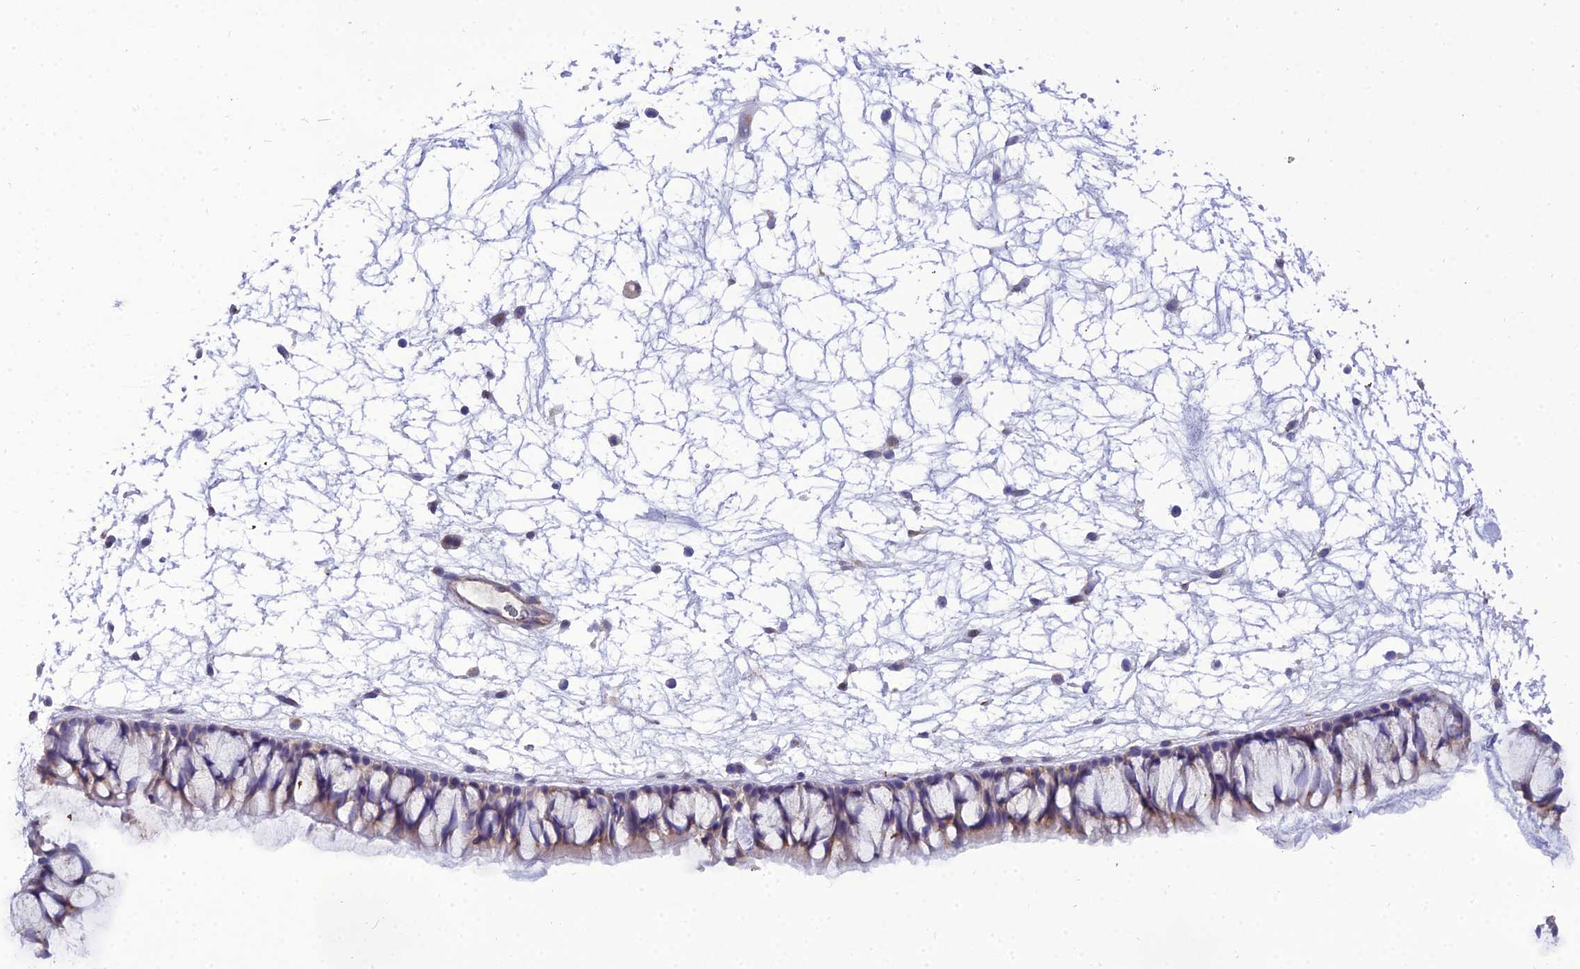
{"staining": {"intensity": "weak", "quantity": "25%-75%", "location": "cytoplasmic/membranous"}, "tissue": "nasopharynx", "cell_type": "Respiratory epithelial cells", "image_type": "normal", "snomed": [{"axis": "morphology", "description": "Normal tissue, NOS"}, {"axis": "topography", "description": "Nasopharynx"}], "caption": "High-power microscopy captured an immunohistochemistry (IHC) histopathology image of unremarkable nasopharynx, revealing weak cytoplasmic/membranous expression in about 25%-75% of respiratory epithelial cells.", "gene": "GOLPH3", "patient": {"sex": "male", "age": 64}}